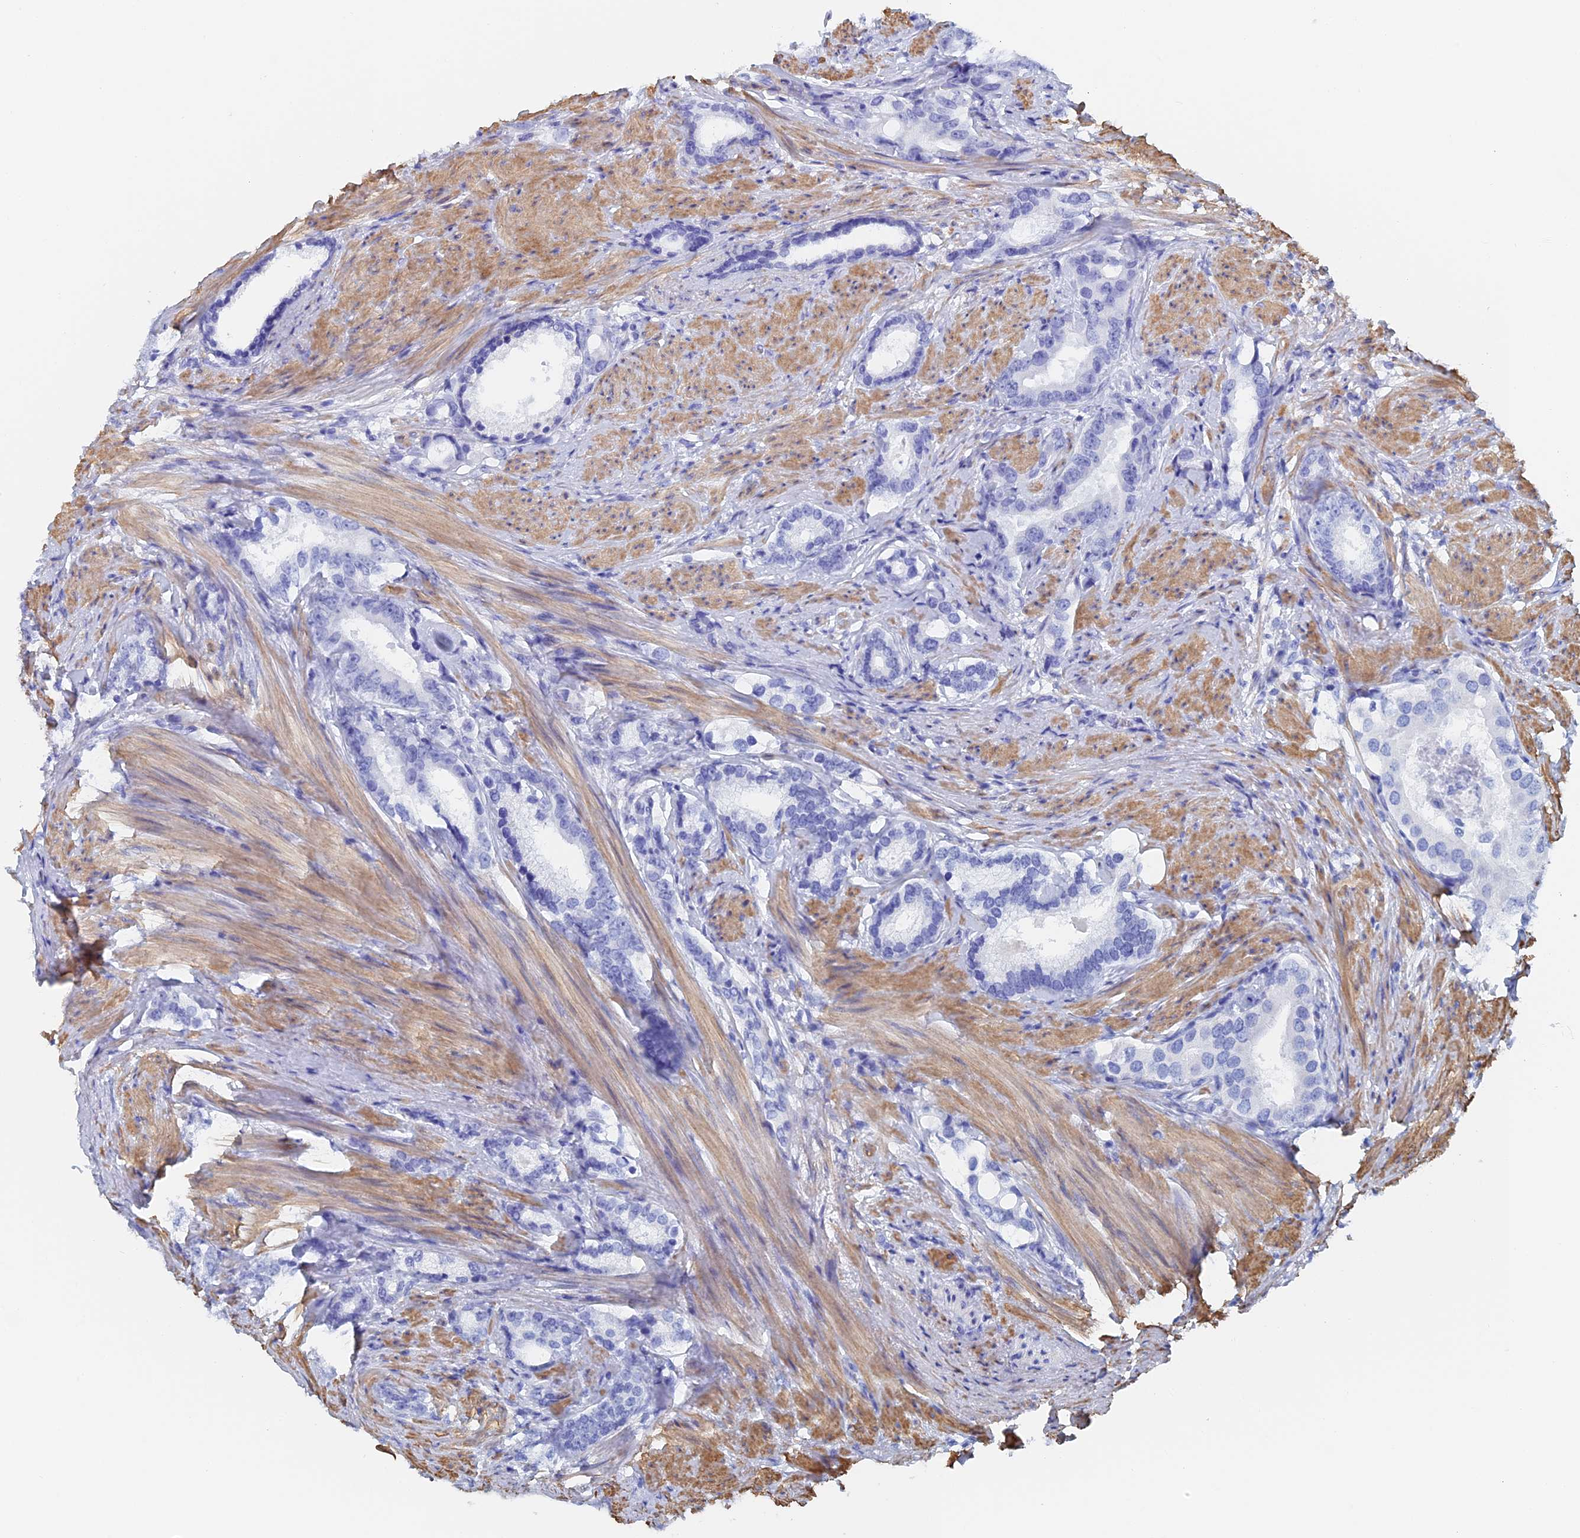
{"staining": {"intensity": "negative", "quantity": "none", "location": "none"}, "tissue": "prostate cancer", "cell_type": "Tumor cells", "image_type": "cancer", "snomed": [{"axis": "morphology", "description": "Adenocarcinoma, Low grade"}, {"axis": "topography", "description": "Prostate"}], "caption": "Immunohistochemical staining of adenocarcinoma (low-grade) (prostate) exhibits no significant expression in tumor cells.", "gene": "KCNK18", "patient": {"sex": "male", "age": 71}}